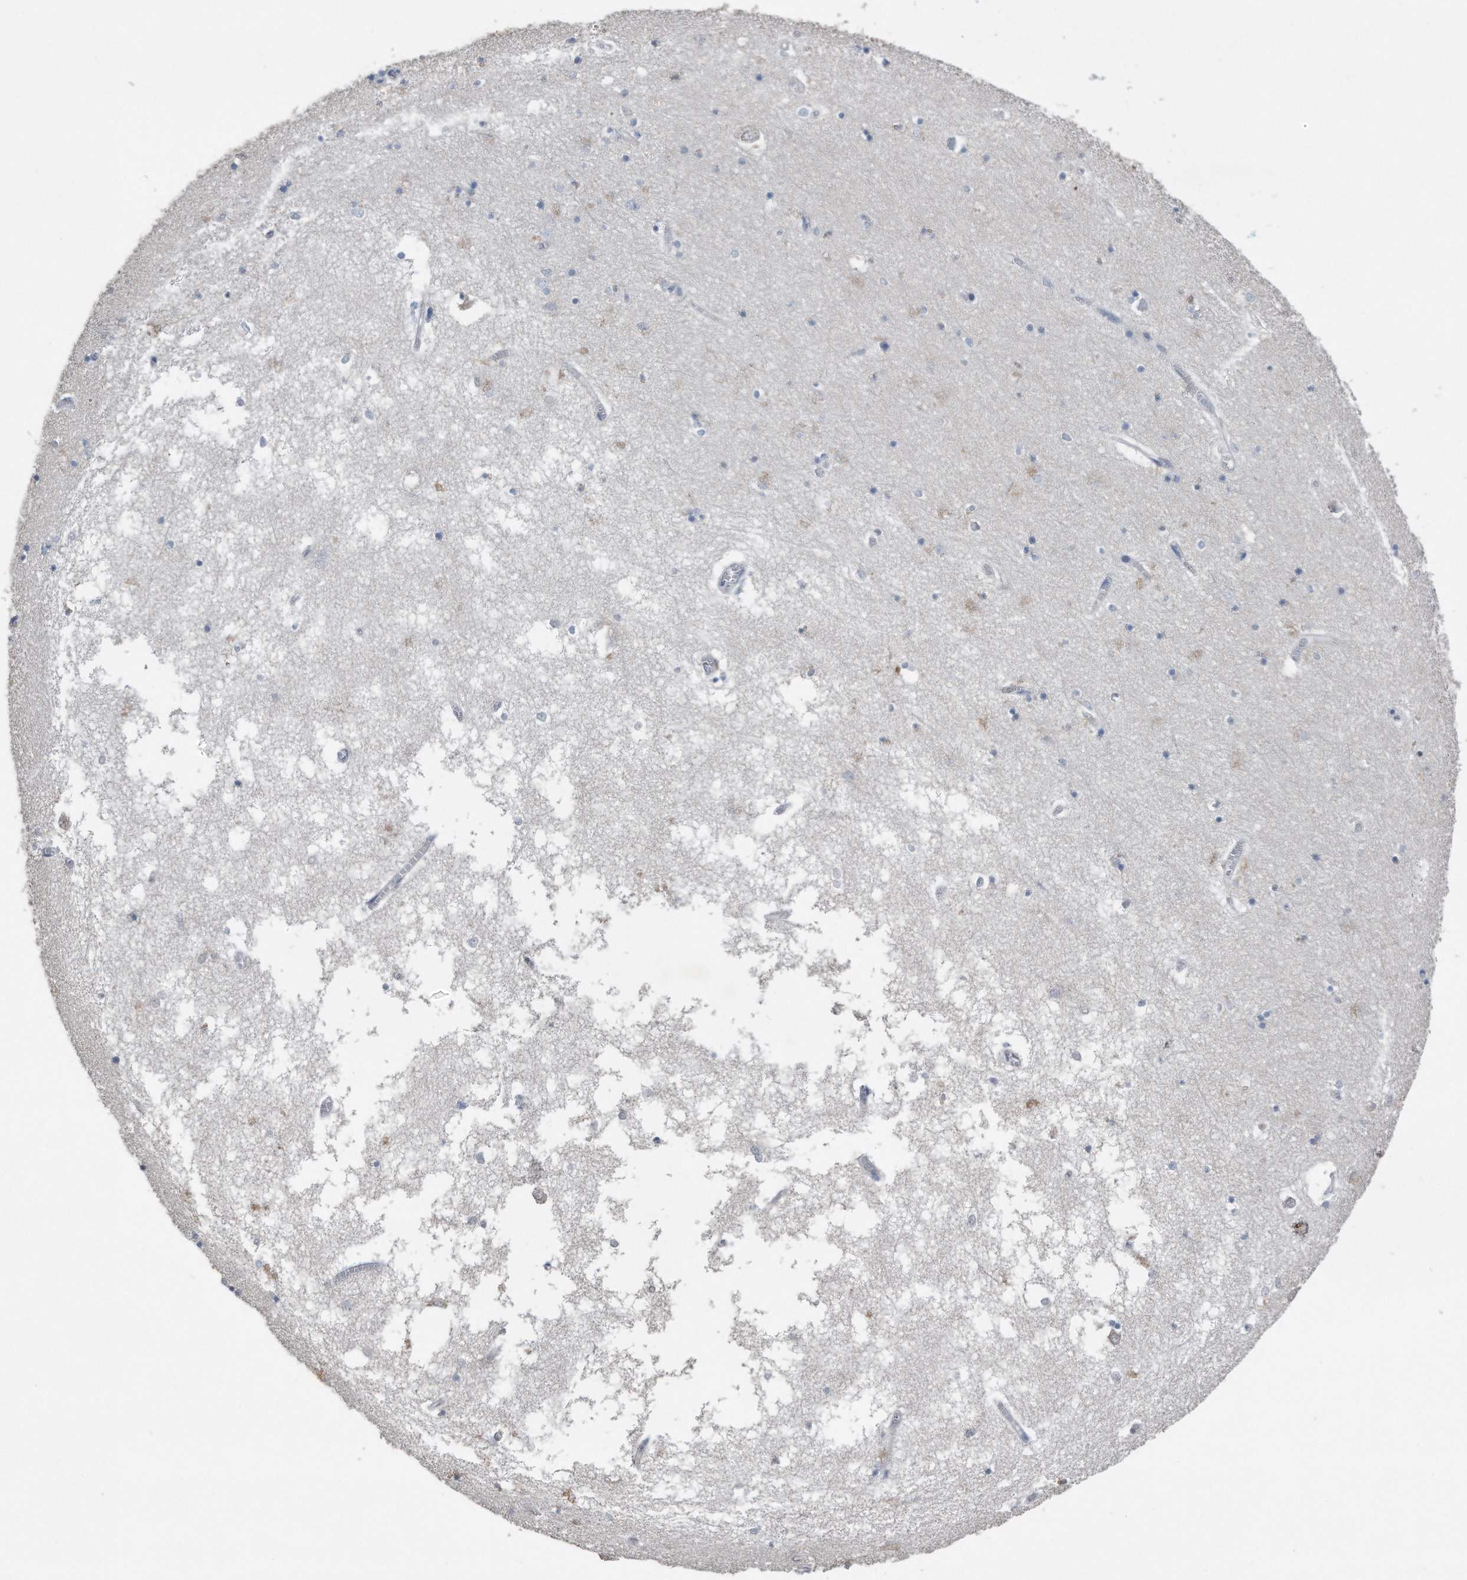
{"staining": {"intensity": "negative", "quantity": "none", "location": "none"}, "tissue": "hippocampus", "cell_type": "Glial cells", "image_type": "normal", "snomed": [{"axis": "morphology", "description": "Normal tissue, NOS"}, {"axis": "topography", "description": "Hippocampus"}], "caption": "This photomicrograph is of unremarkable hippocampus stained with immunohistochemistry (IHC) to label a protein in brown with the nuclei are counter-stained blue. There is no staining in glial cells. (DAB (3,3'-diaminobenzidine) IHC, high magnification).", "gene": "ZNF772", "patient": {"sex": "male", "age": 70}}